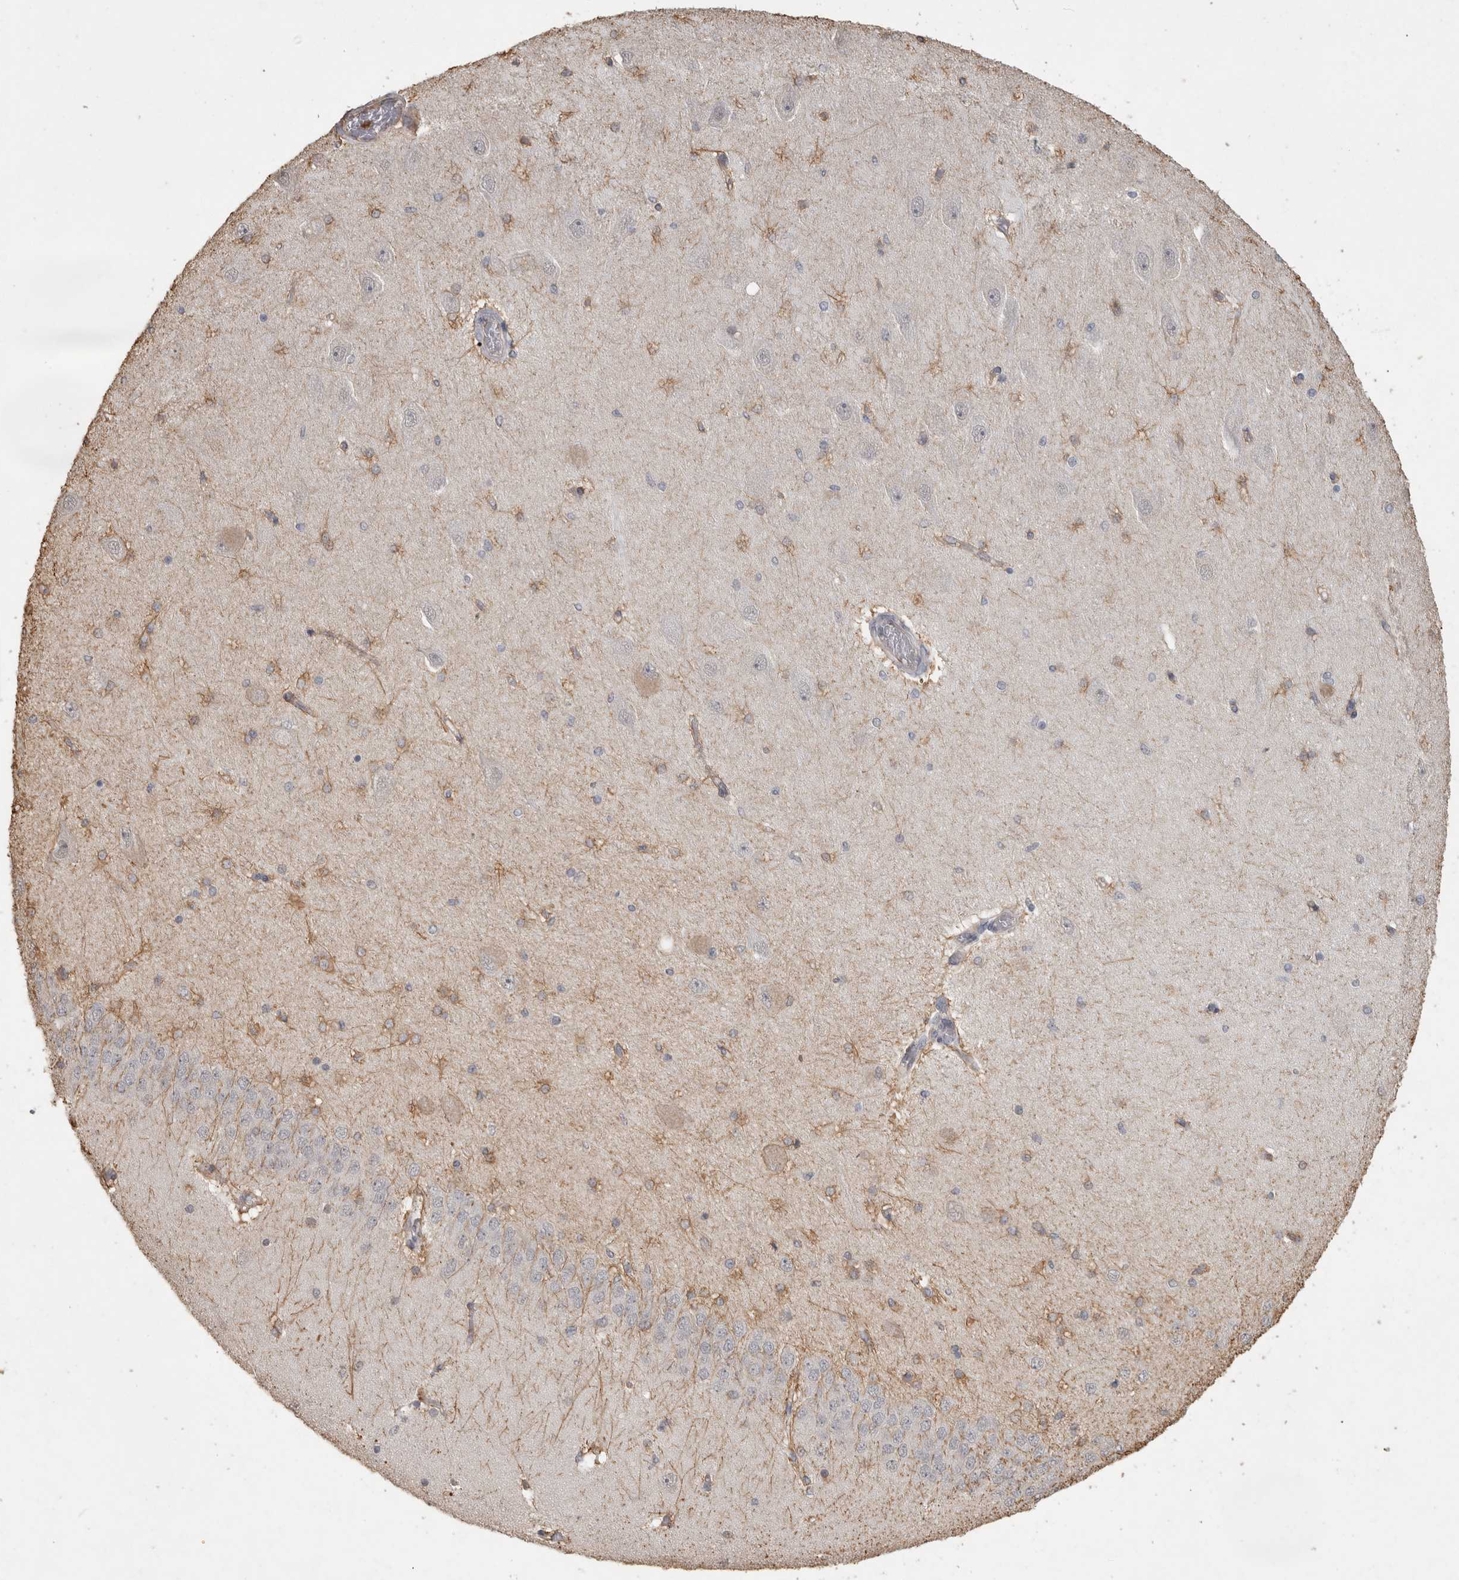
{"staining": {"intensity": "moderate", "quantity": "25%-75%", "location": "cytoplasmic/membranous"}, "tissue": "hippocampus", "cell_type": "Glial cells", "image_type": "normal", "snomed": [{"axis": "morphology", "description": "Normal tissue, NOS"}, {"axis": "topography", "description": "Hippocampus"}], "caption": "Immunohistochemical staining of unremarkable hippocampus reveals 25%-75% levels of moderate cytoplasmic/membranous protein expression in approximately 25%-75% of glial cells.", "gene": "REPS2", "patient": {"sex": "female", "age": 54}}